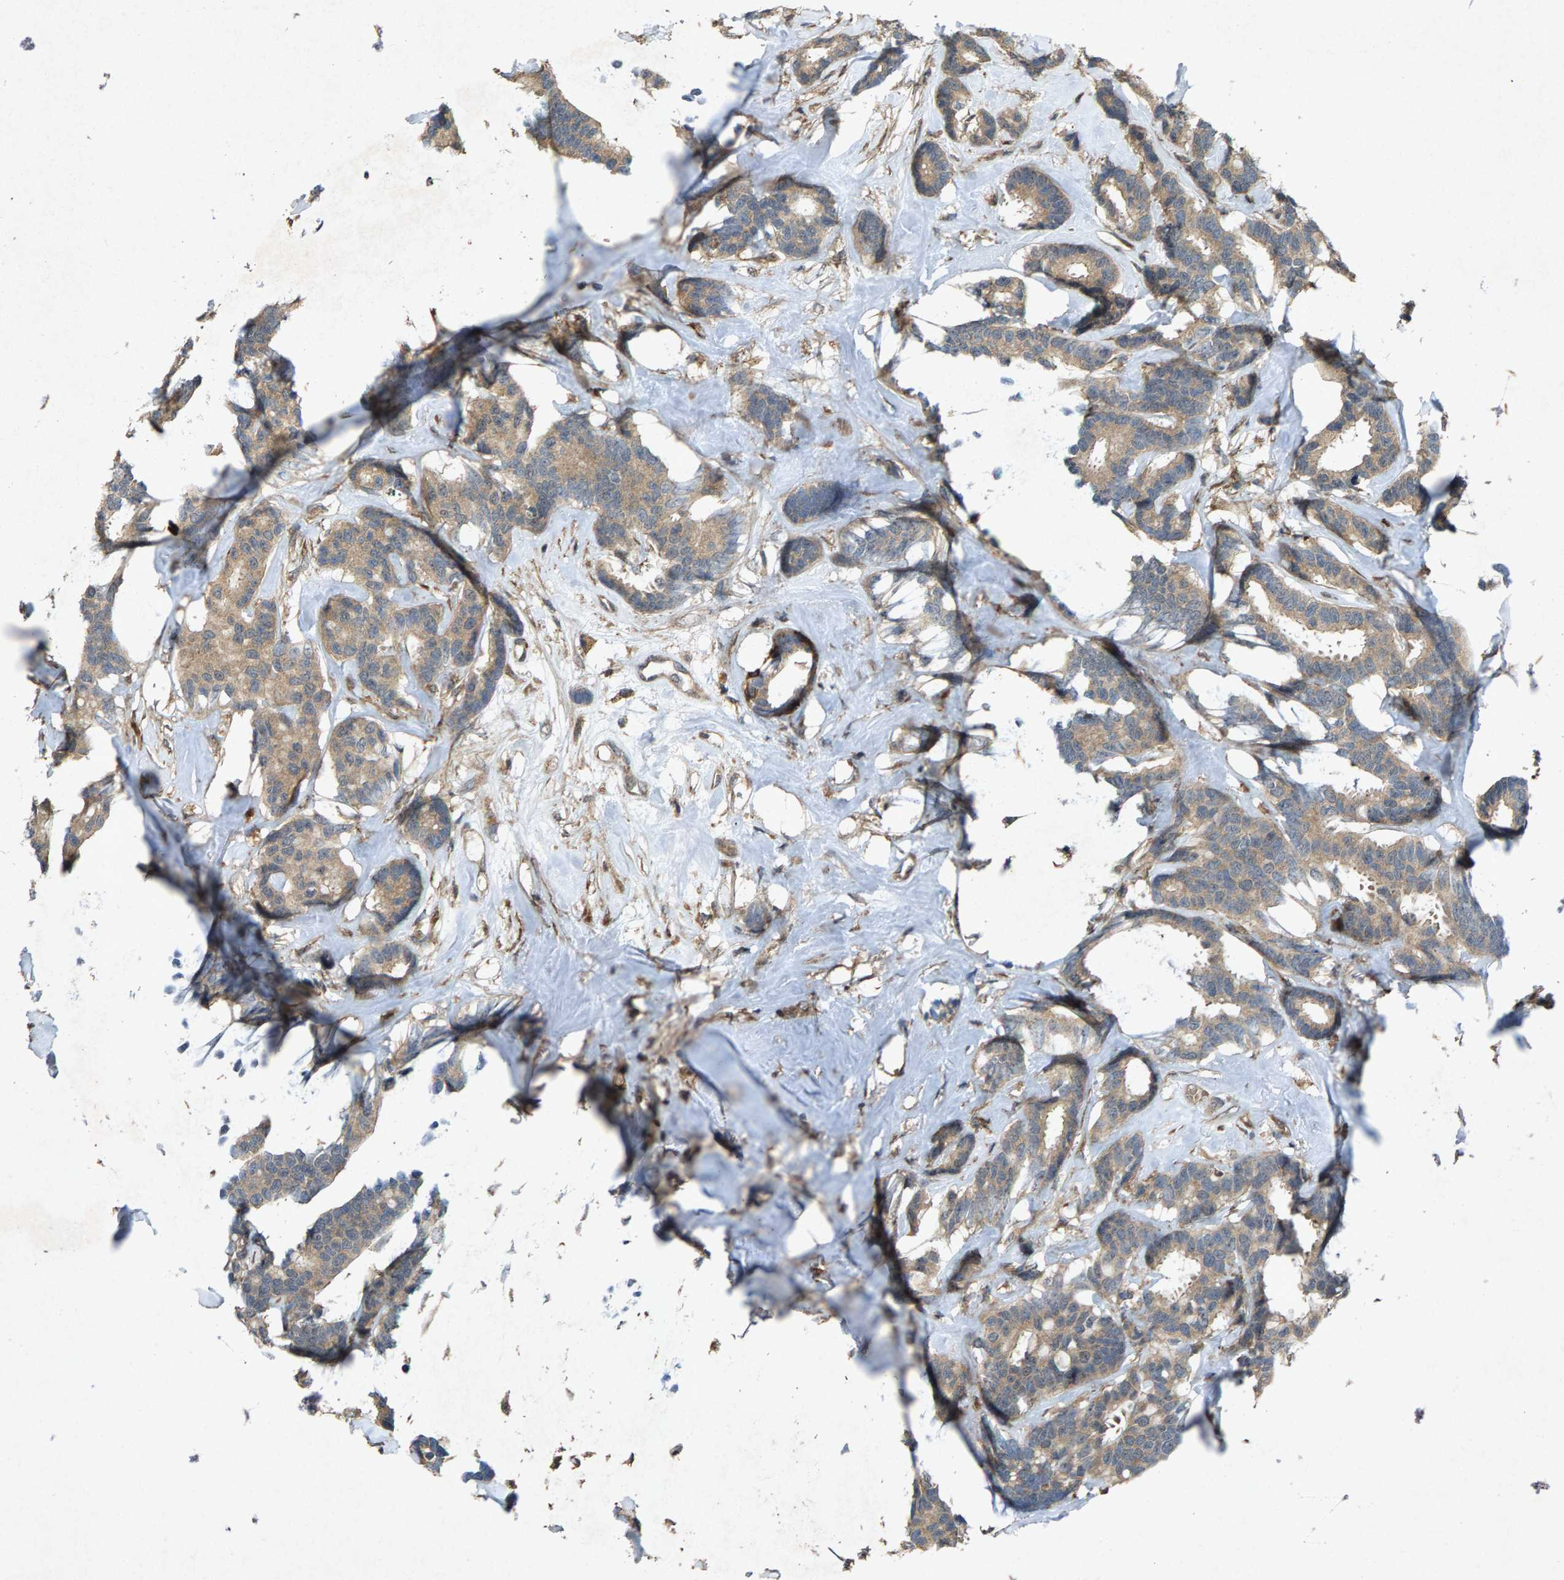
{"staining": {"intensity": "moderate", "quantity": ">75%", "location": "cytoplasmic/membranous"}, "tissue": "breast cancer", "cell_type": "Tumor cells", "image_type": "cancer", "snomed": [{"axis": "morphology", "description": "Duct carcinoma"}, {"axis": "topography", "description": "Breast"}], "caption": "Breast cancer (infiltrating ductal carcinoma) tissue exhibits moderate cytoplasmic/membranous staining in about >75% of tumor cells, visualized by immunohistochemistry.", "gene": "LRRC72", "patient": {"sex": "female", "age": 87}}